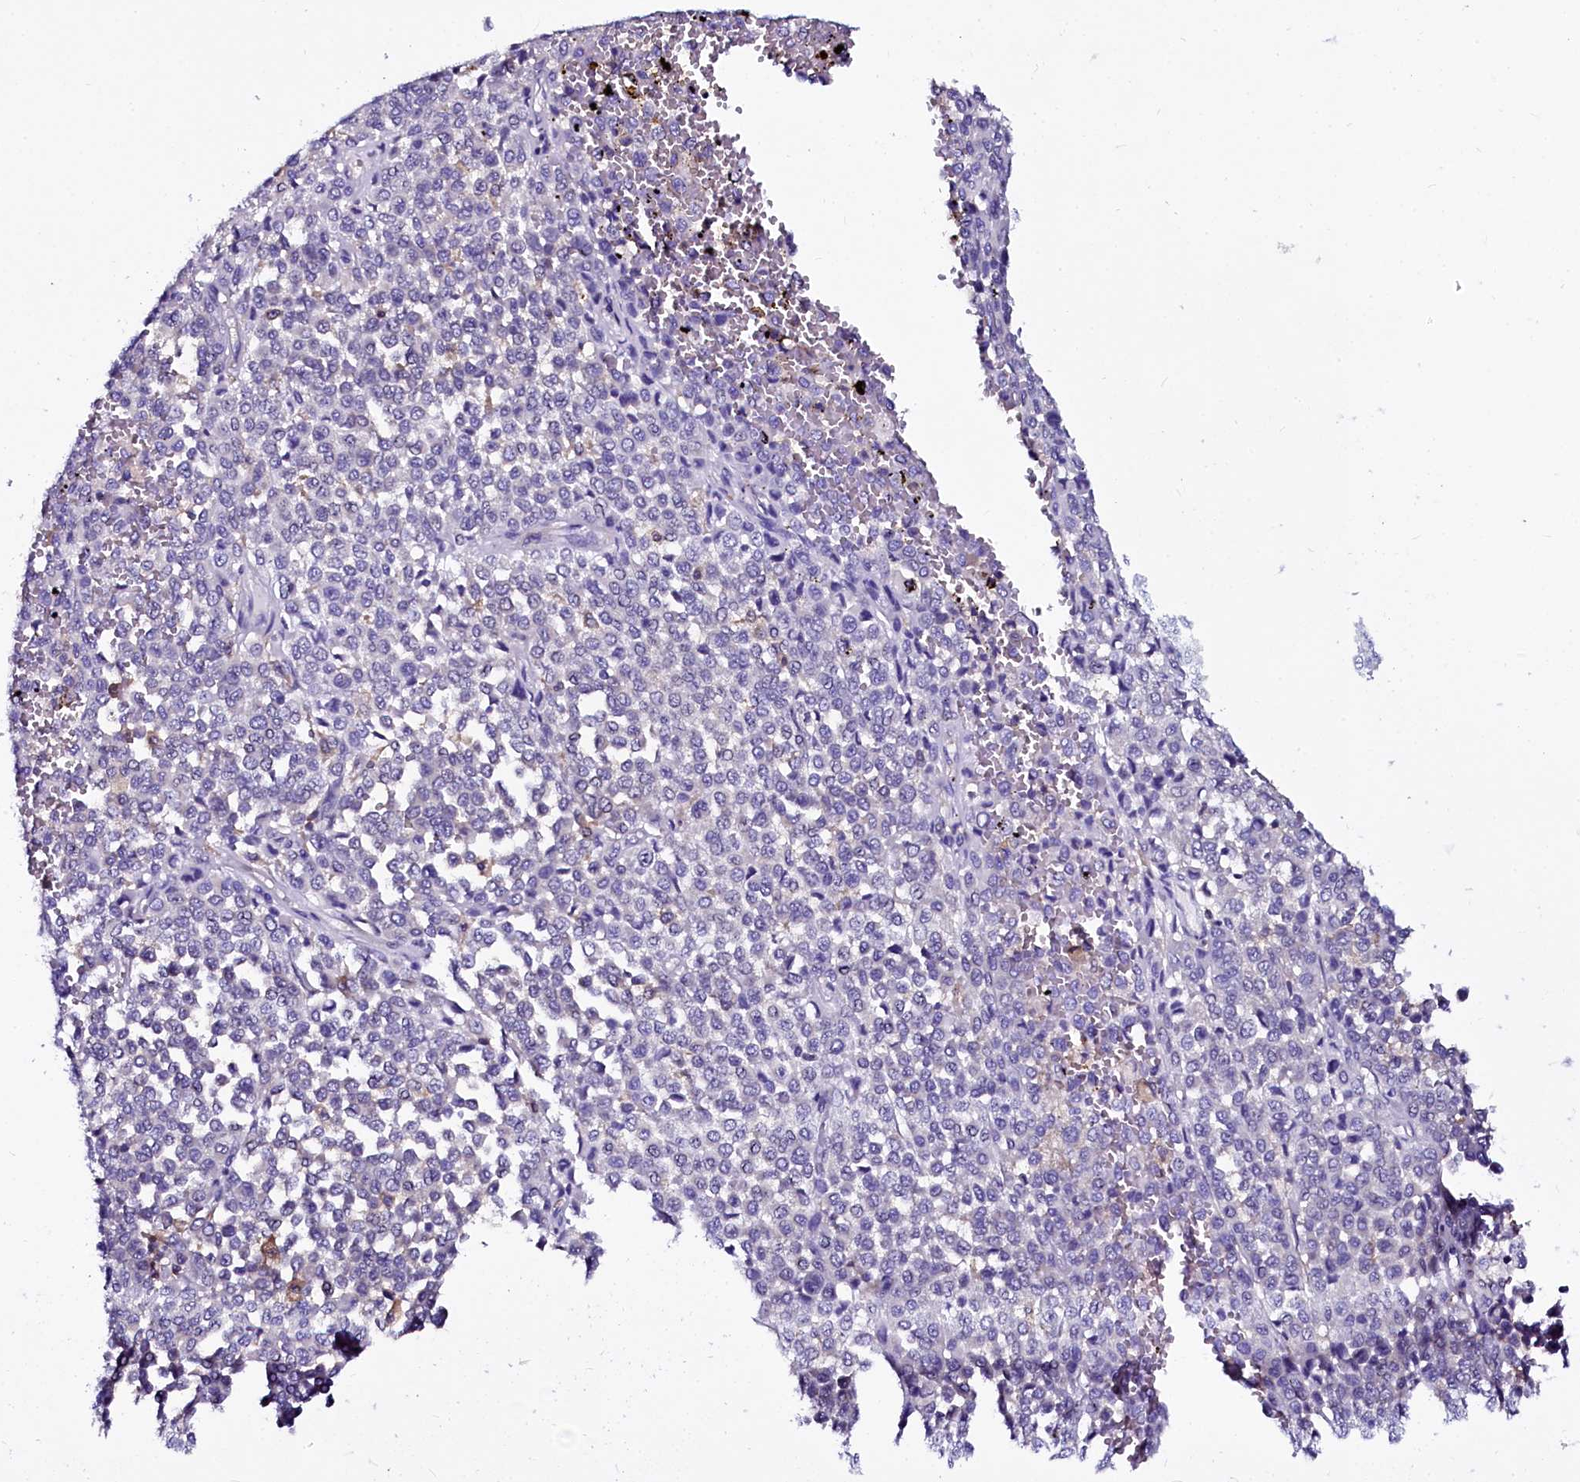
{"staining": {"intensity": "negative", "quantity": "none", "location": "none"}, "tissue": "melanoma", "cell_type": "Tumor cells", "image_type": "cancer", "snomed": [{"axis": "morphology", "description": "Malignant melanoma, Metastatic site"}, {"axis": "topography", "description": "Pancreas"}], "caption": "Immunohistochemistry histopathology image of neoplastic tissue: human melanoma stained with DAB (3,3'-diaminobenzidine) shows no significant protein staining in tumor cells.", "gene": "OTOL1", "patient": {"sex": "female", "age": 30}}